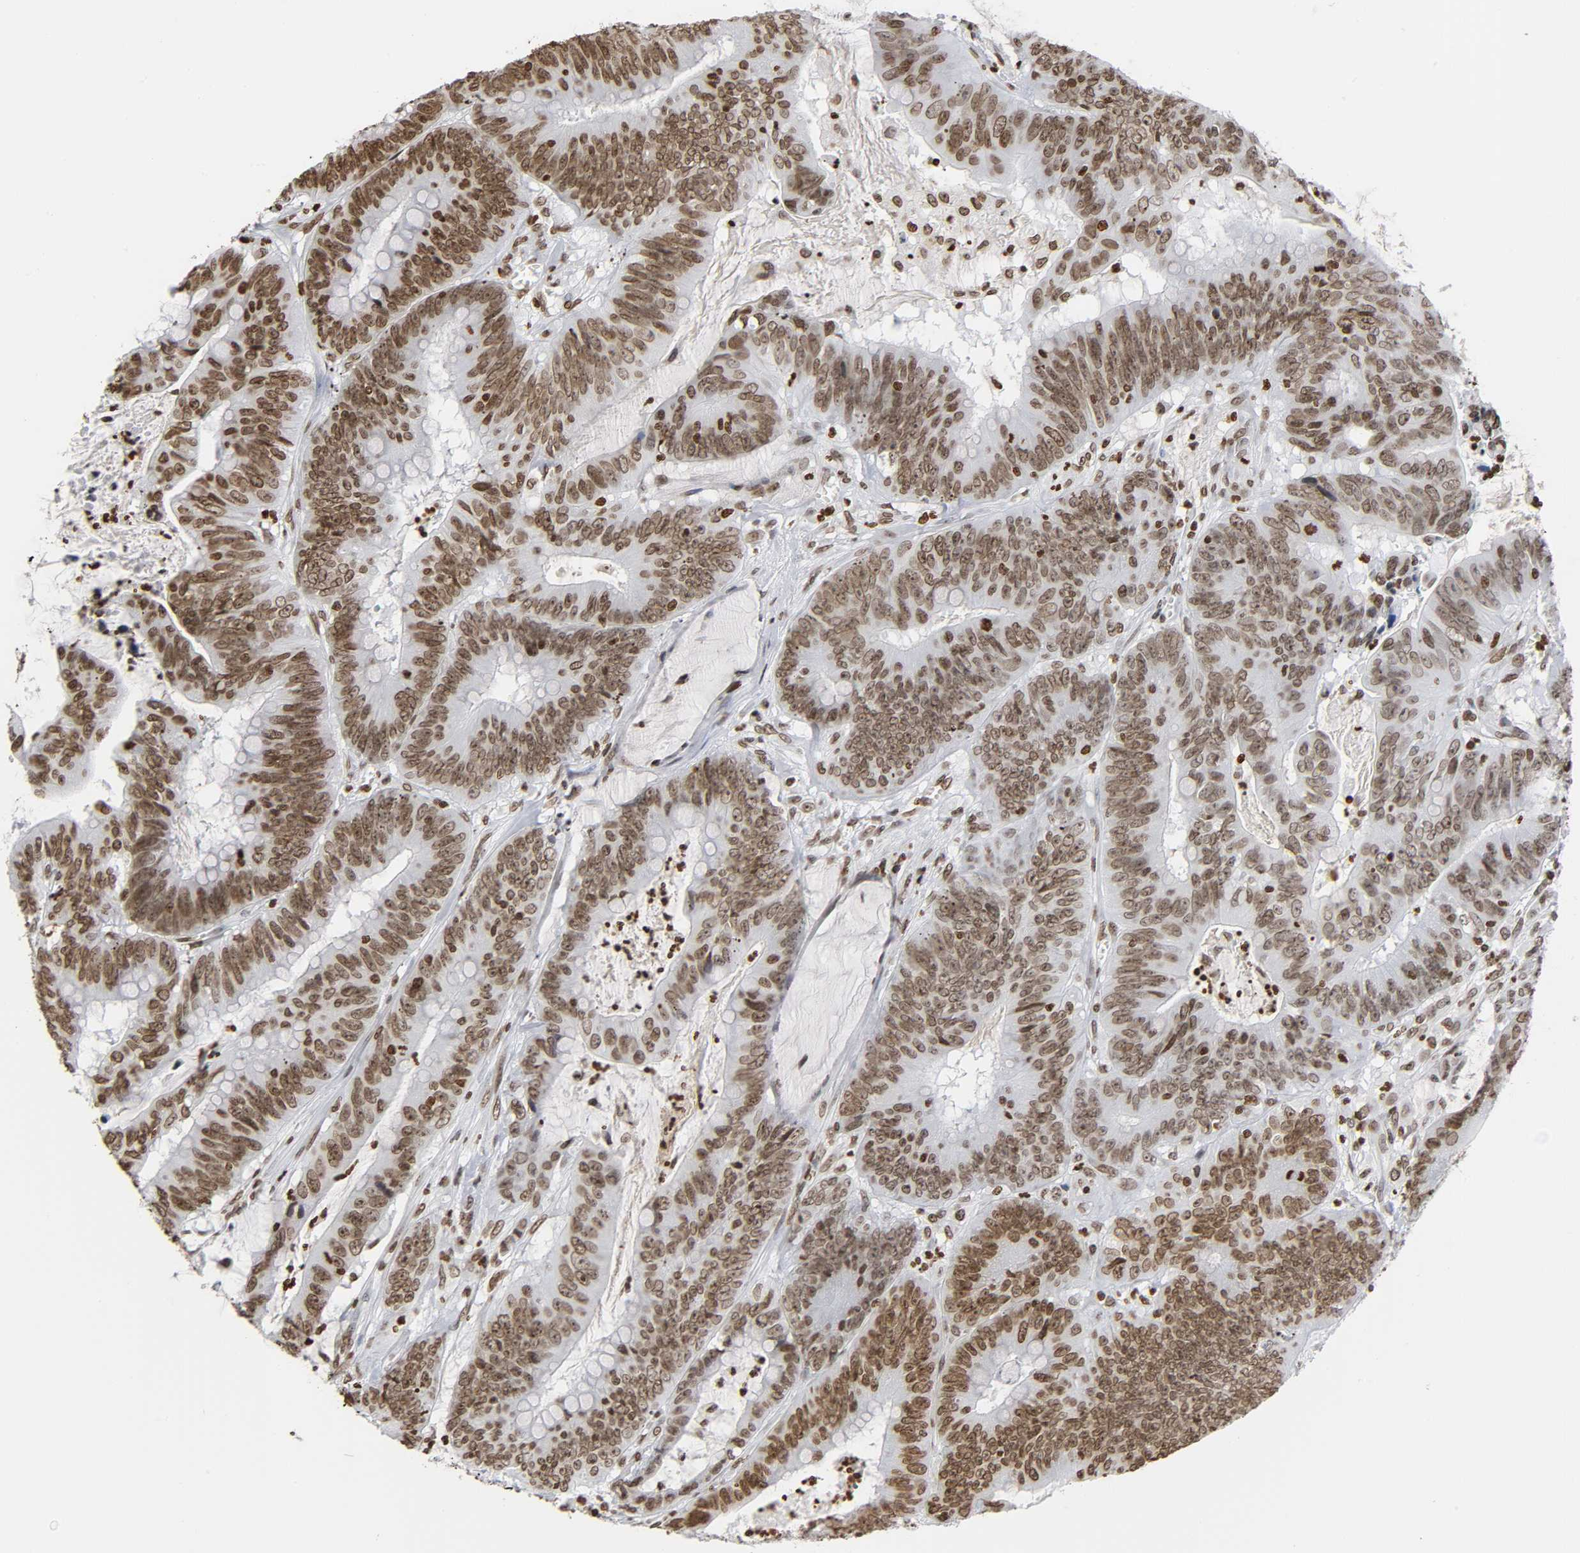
{"staining": {"intensity": "moderate", "quantity": ">75%", "location": "nuclear"}, "tissue": "colorectal cancer", "cell_type": "Tumor cells", "image_type": "cancer", "snomed": [{"axis": "morphology", "description": "Adenocarcinoma, NOS"}, {"axis": "topography", "description": "Colon"}], "caption": "The image displays staining of colorectal cancer (adenocarcinoma), revealing moderate nuclear protein expression (brown color) within tumor cells.", "gene": "HOXA6", "patient": {"sex": "male", "age": 45}}